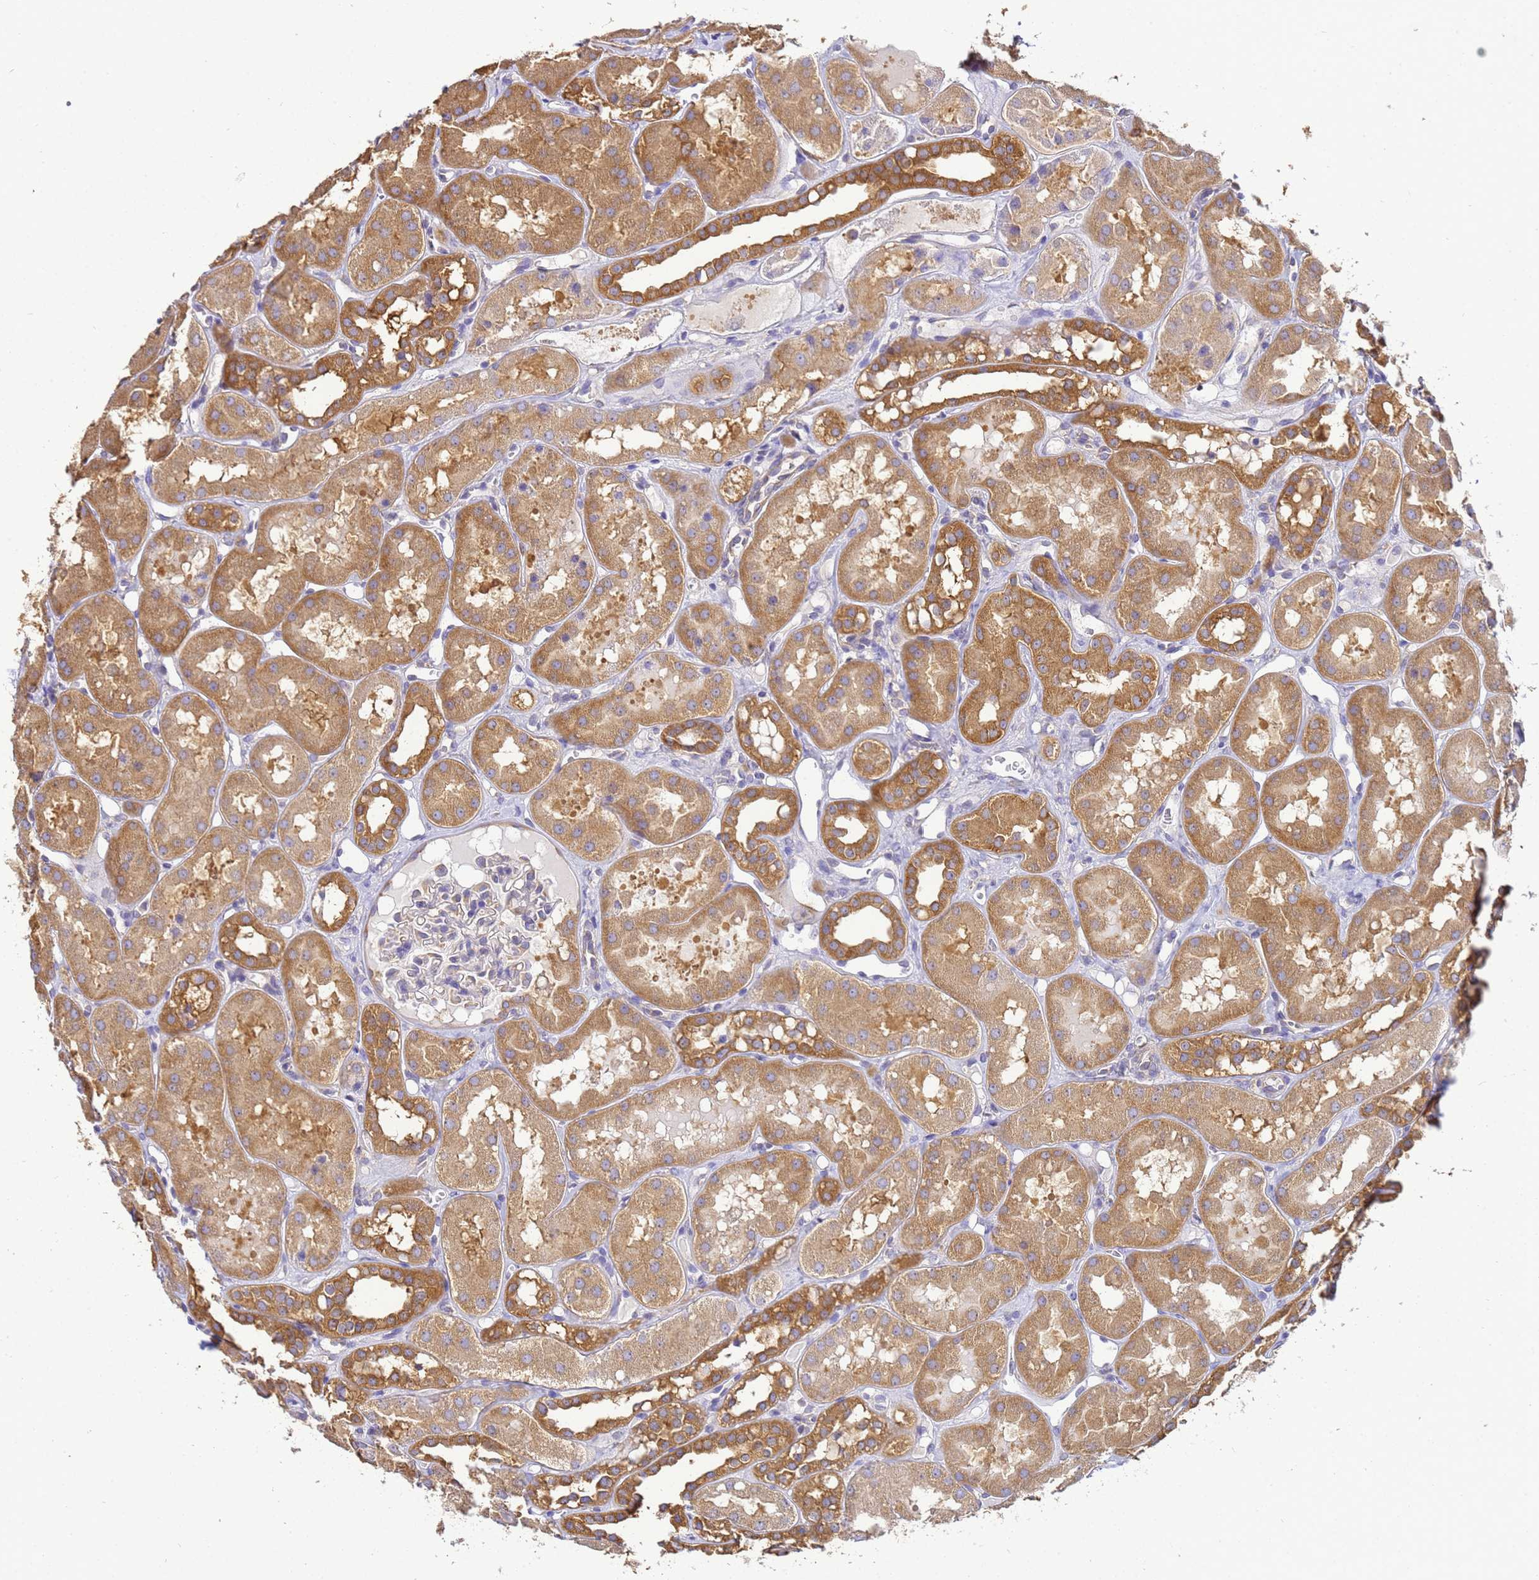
{"staining": {"intensity": "negative", "quantity": "none", "location": "none"}, "tissue": "kidney", "cell_type": "Cells in glomeruli", "image_type": "normal", "snomed": [{"axis": "morphology", "description": "Normal tissue, NOS"}, {"axis": "topography", "description": "Kidney"}], "caption": "A high-resolution image shows IHC staining of unremarkable kidney, which demonstrates no significant positivity in cells in glomeruli.", "gene": "NARS1", "patient": {"sex": "male", "age": 16}}